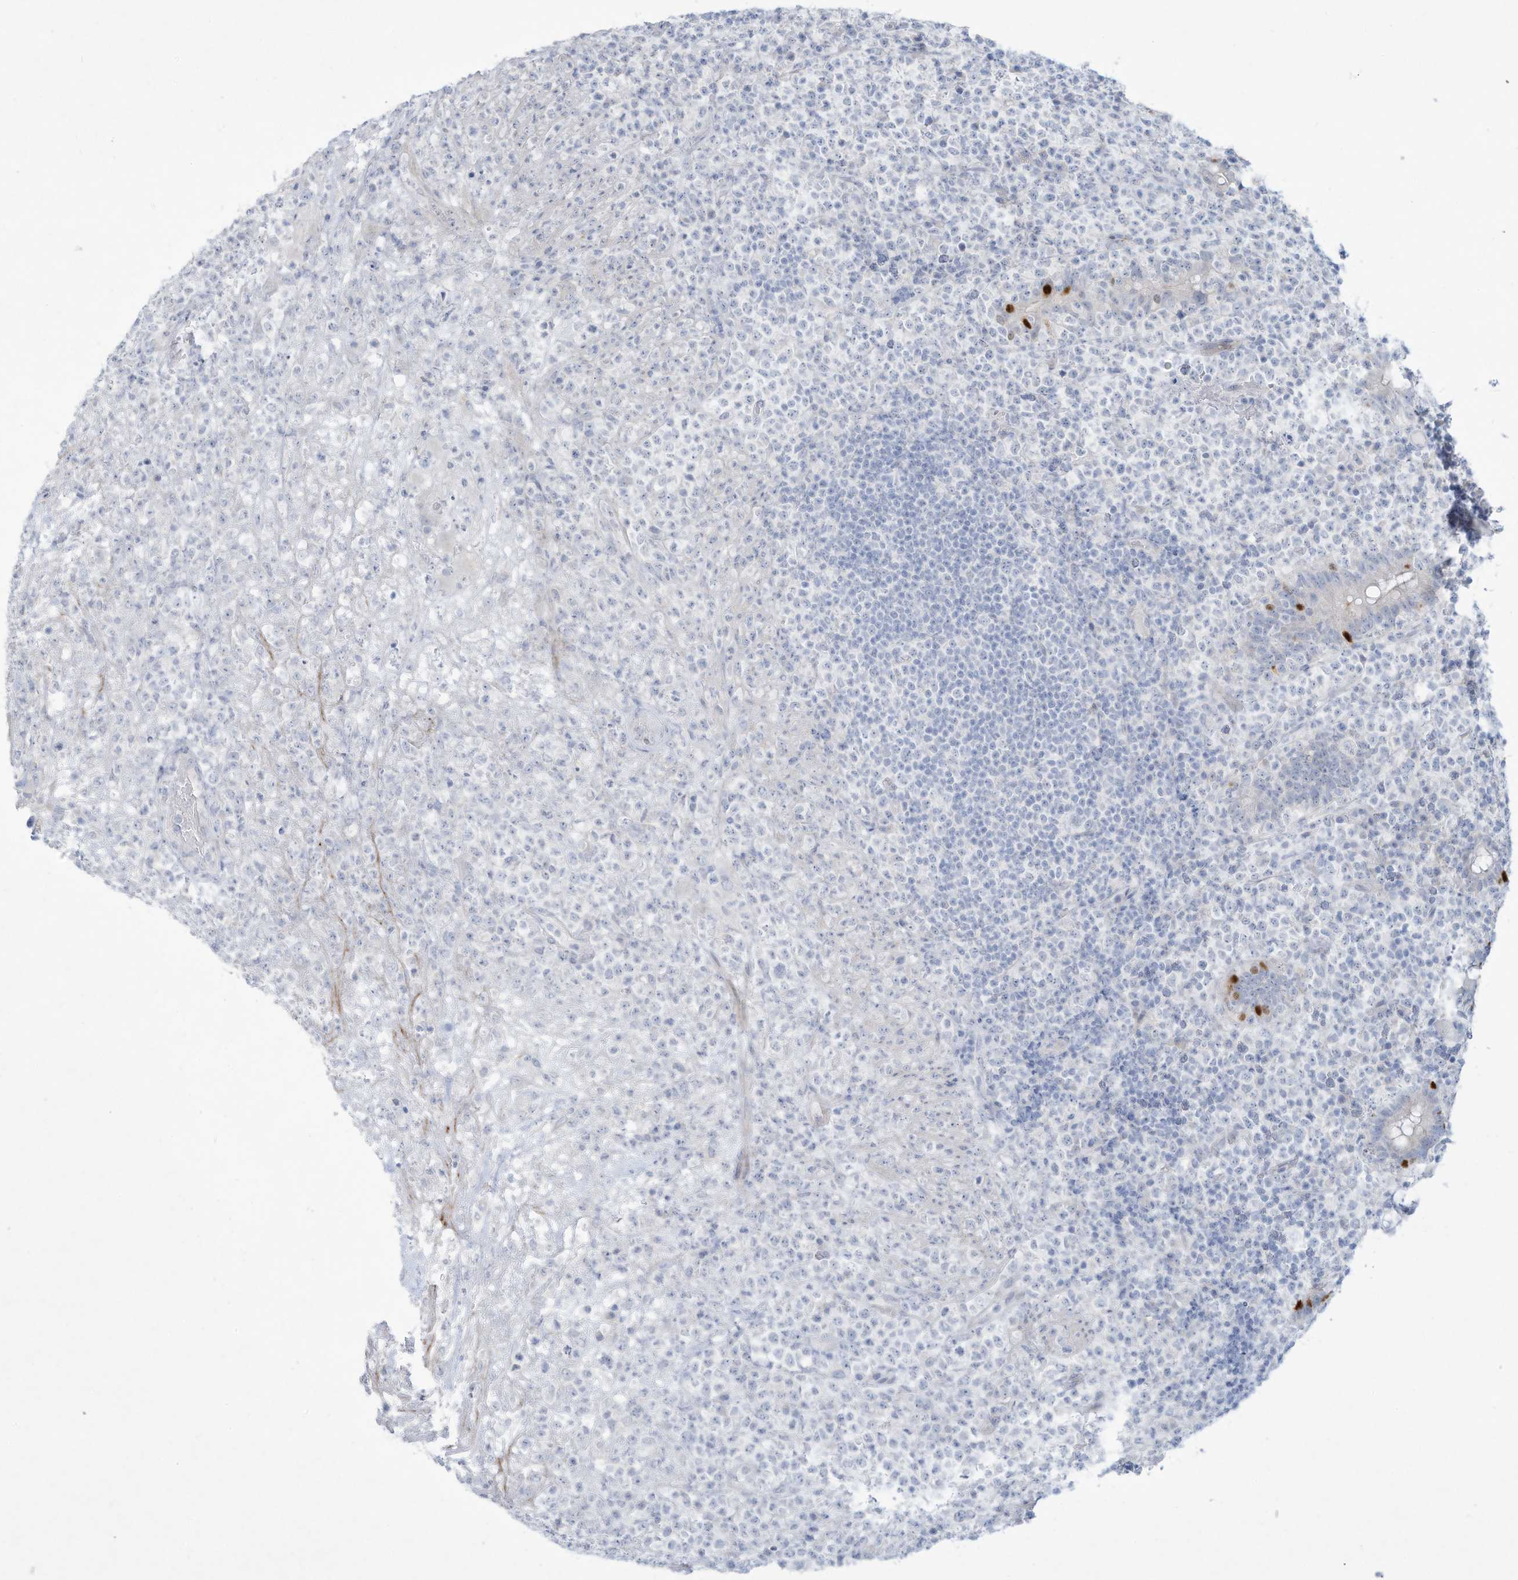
{"staining": {"intensity": "negative", "quantity": "none", "location": "none"}, "tissue": "lymphoma", "cell_type": "Tumor cells", "image_type": "cancer", "snomed": [{"axis": "morphology", "description": "Malignant lymphoma, non-Hodgkin's type, High grade"}, {"axis": "topography", "description": "Colon"}], "caption": "DAB immunohistochemical staining of malignant lymphoma, non-Hodgkin's type (high-grade) shows no significant staining in tumor cells.", "gene": "PAX6", "patient": {"sex": "female", "age": 53}}